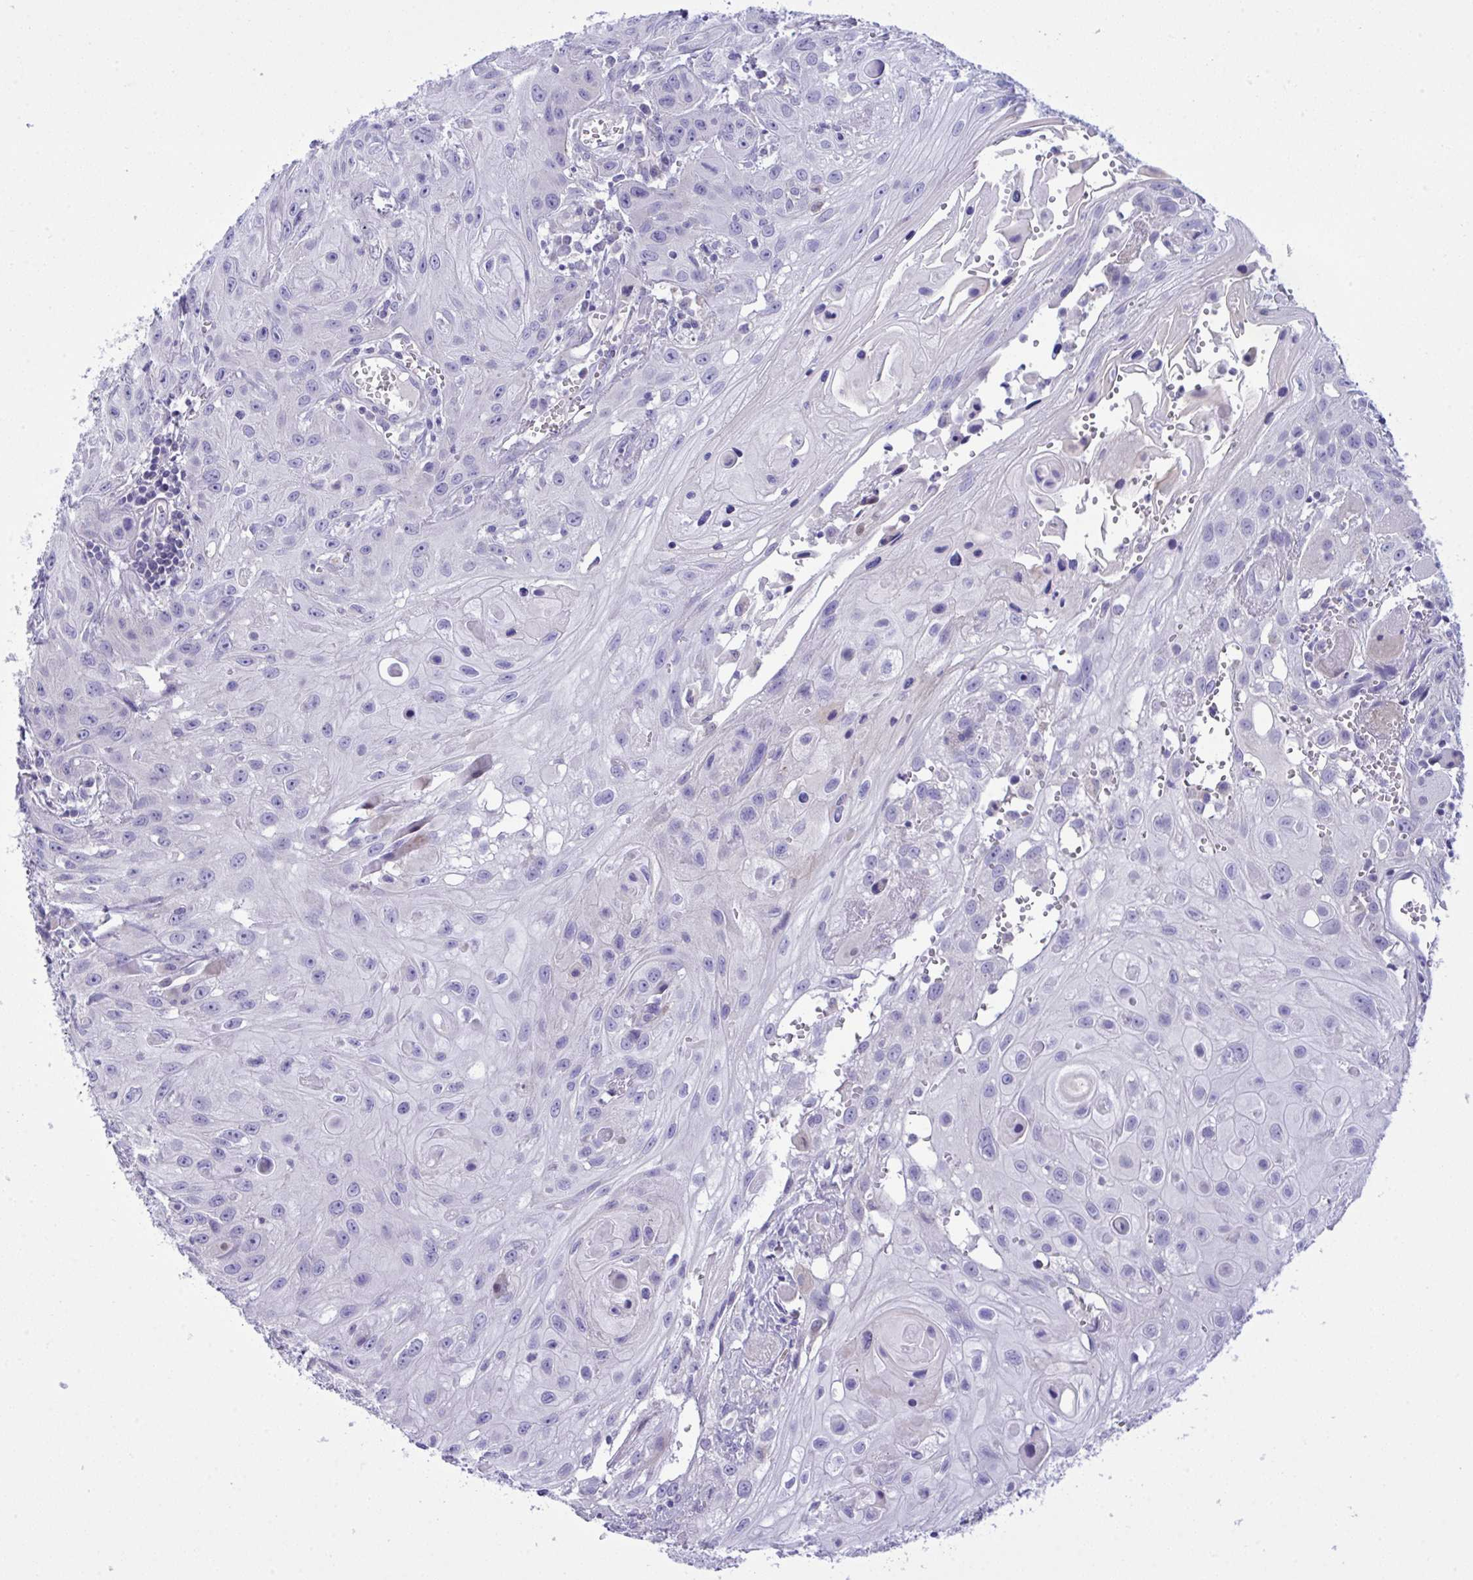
{"staining": {"intensity": "negative", "quantity": "none", "location": "none"}, "tissue": "head and neck cancer", "cell_type": "Tumor cells", "image_type": "cancer", "snomed": [{"axis": "morphology", "description": "Squamous cell carcinoma, NOS"}, {"axis": "topography", "description": "Oral tissue"}, {"axis": "topography", "description": "Head-Neck"}], "caption": "Protein analysis of squamous cell carcinoma (head and neck) exhibits no significant positivity in tumor cells.", "gene": "WDR97", "patient": {"sex": "male", "age": 58}}